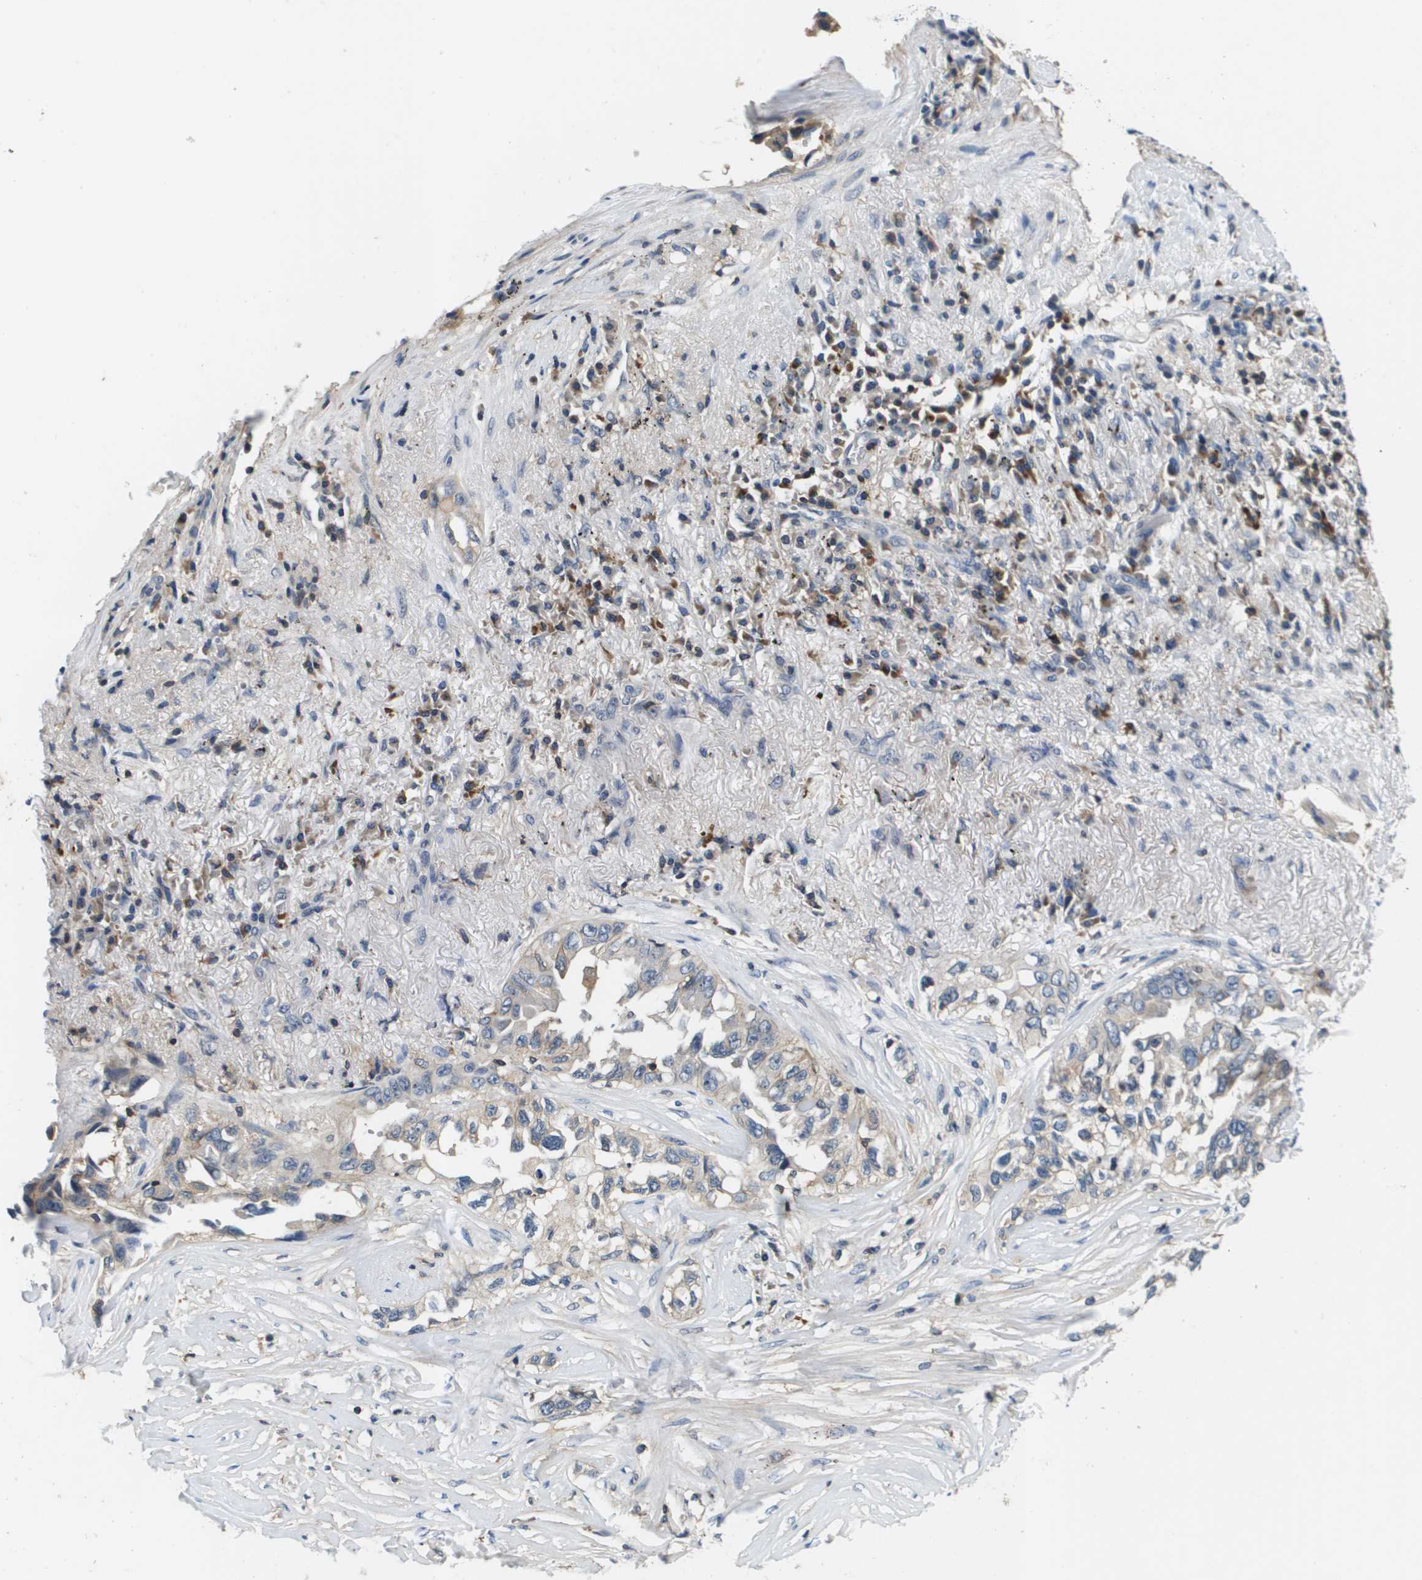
{"staining": {"intensity": "negative", "quantity": "none", "location": "none"}, "tissue": "lung cancer", "cell_type": "Tumor cells", "image_type": "cancer", "snomed": [{"axis": "morphology", "description": "Adenocarcinoma, NOS"}, {"axis": "topography", "description": "Lung"}], "caption": "Photomicrograph shows no significant protein expression in tumor cells of lung cancer.", "gene": "KCNQ5", "patient": {"sex": "female", "age": 51}}